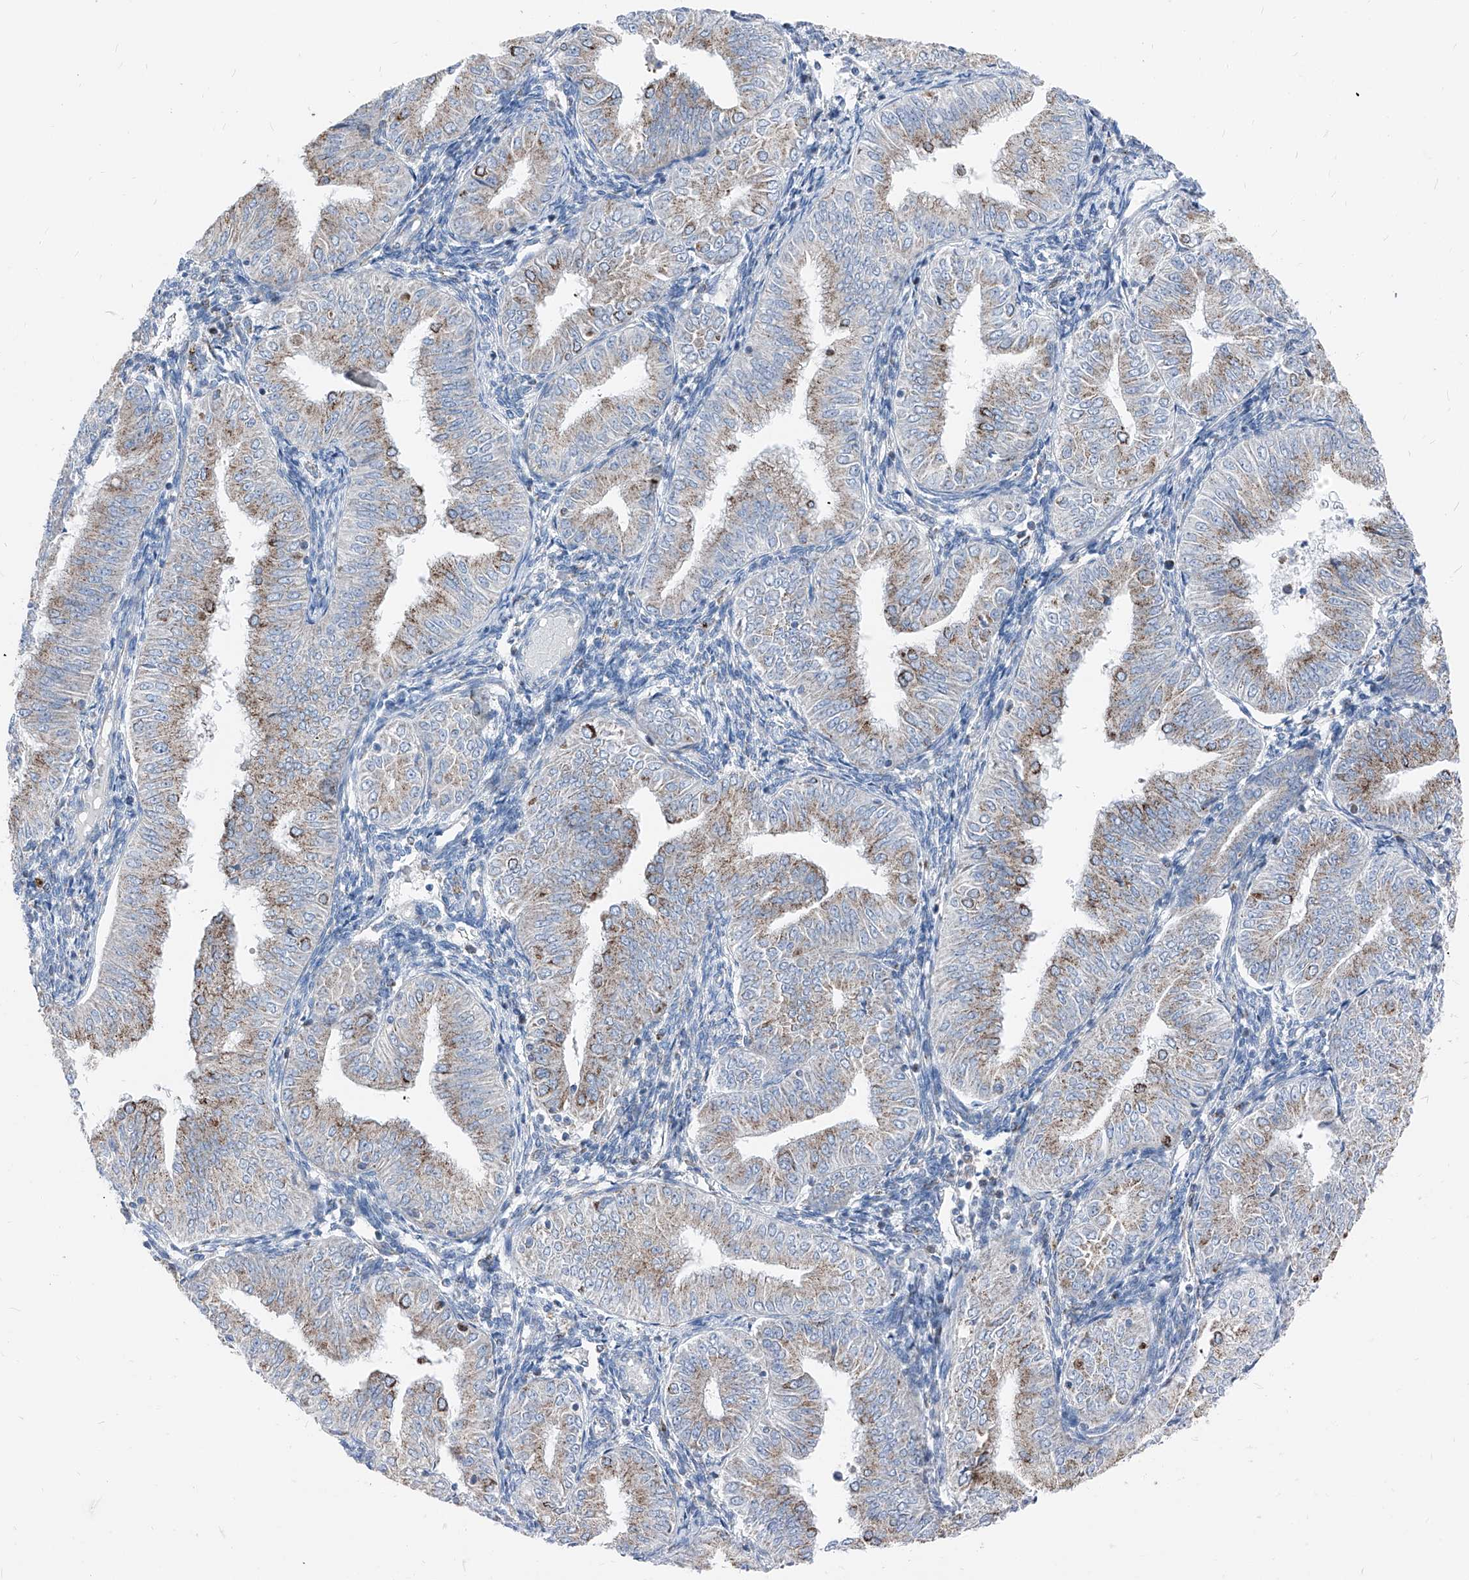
{"staining": {"intensity": "moderate", "quantity": "<25%", "location": "cytoplasmic/membranous"}, "tissue": "endometrial cancer", "cell_type": "Tumor cells", "image_type": "cancer", "snomed": [{"axis": "morphology", "description": "Normal tissue, NOS"}, {"axis": "morphology", "description": "Adenocarcinoma, NOS"}, {"axis": "topography", "description": "Endometrium"}], "caption": "Immunohistochemical staining of human adenocarcinoma (endometrial) exhibits low levels of moderate cytoplasmic/membranous positivity in approximately <25% of tumor cells. (DAB (3,3'-diaminobenzidine) IHC with brightfield microscopy, high magnification).", "gene": "AGPS", "patient": {"sex": "female", "age": 53}}